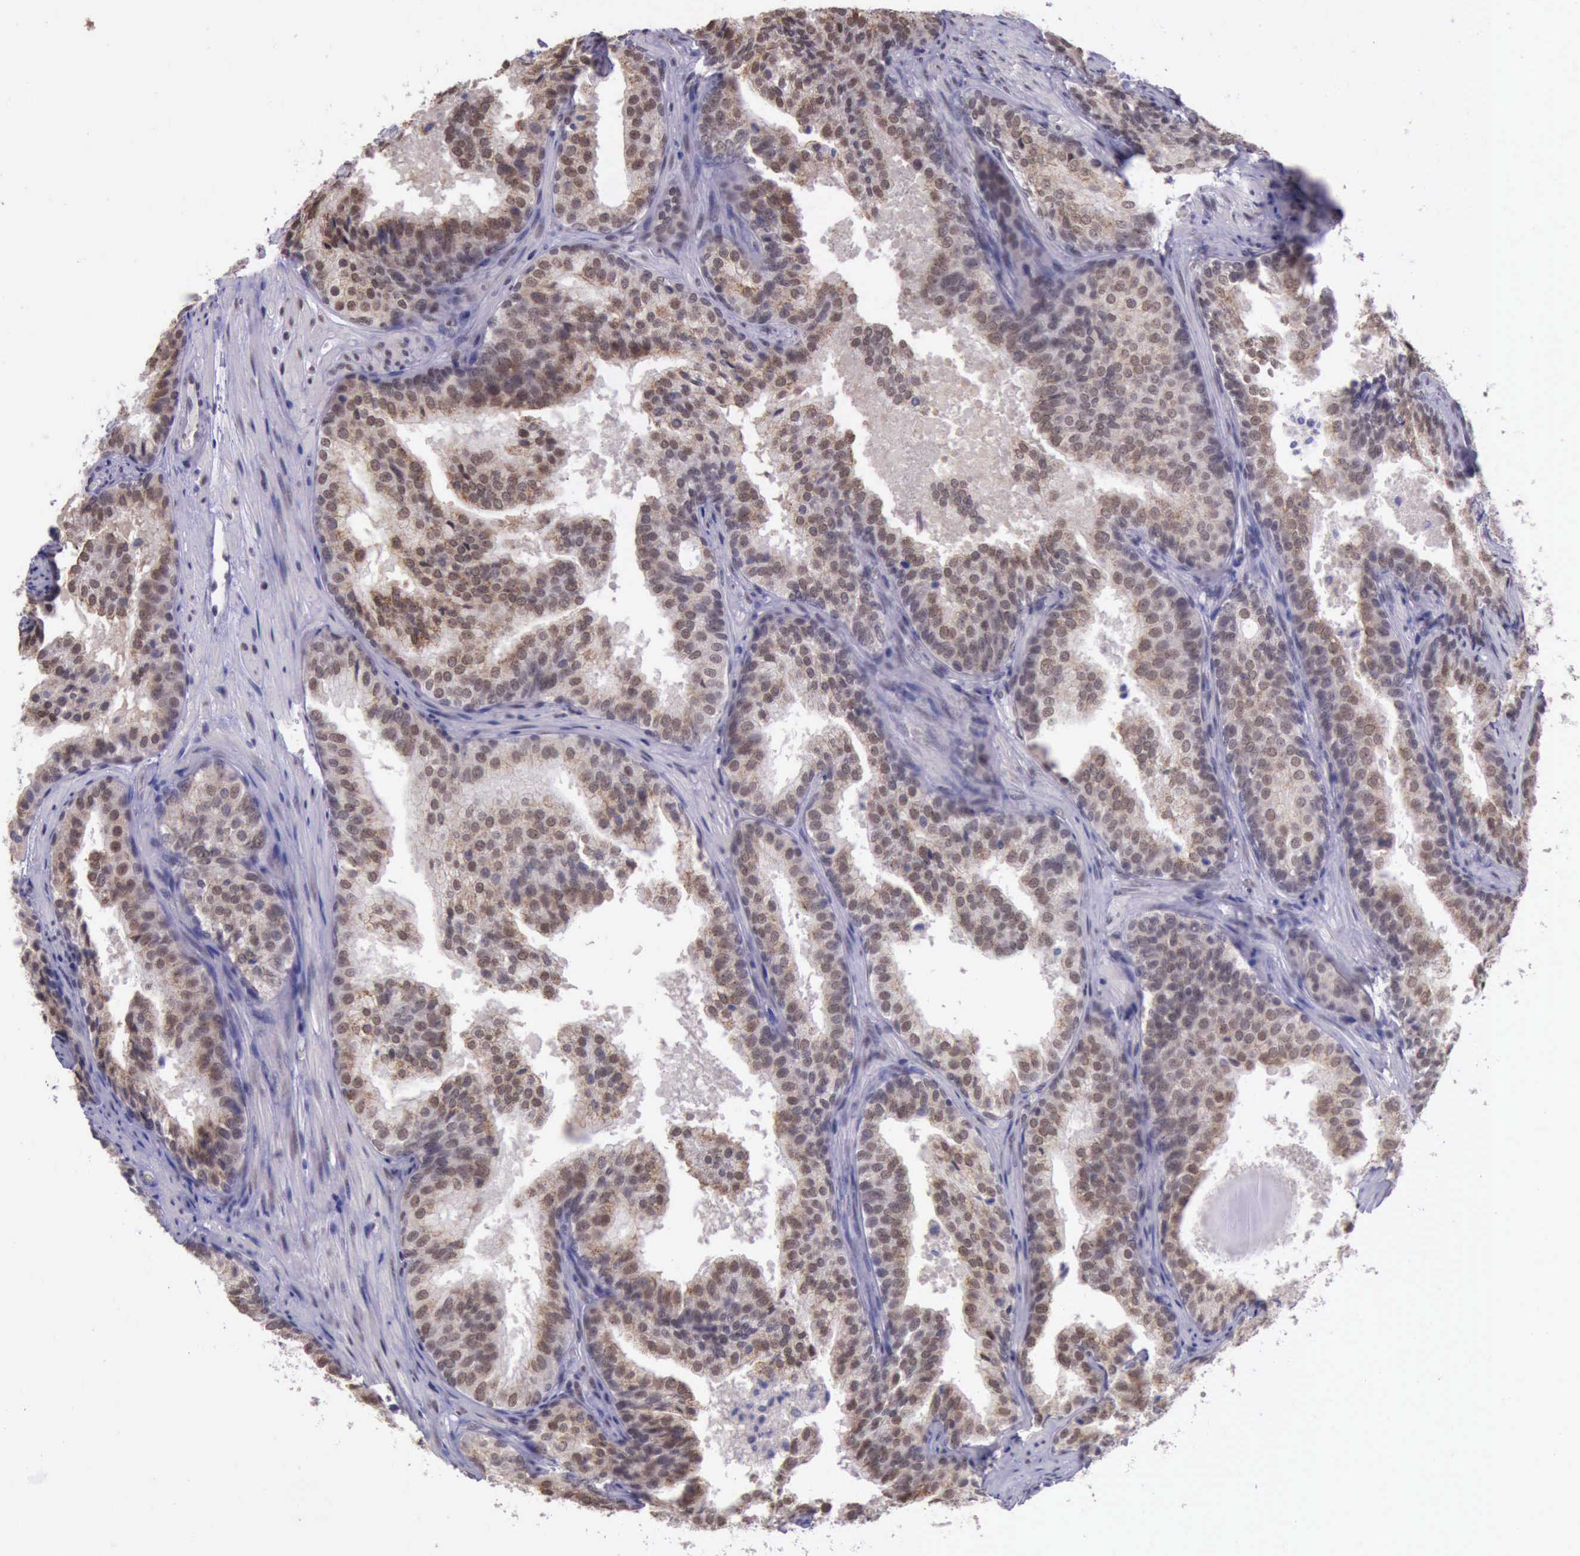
{"staining": {"intensity": "moderate", "quantity": ">75%", "location": "cytoplasmic/membranous,nuclear"}, "tissue": "prostate cancer", "cell_type": "Tumor cells", "image_type": "cancer", "snomed": [{"axis": "morphology", "description": "Adenocarcinoma, Low grade"}, {"axis": "topography", "description": "Prostate"}], "caption": "DAB (3,3'-diaminobenzidine) immunohistochemical staining of human prostate cancer (low-grade adenocarcinoma) demonstrates moderate cytoplasmic/membranous and nuclear protein positivity in about >75% of tumor cells. The staining is performed using DAB brown chromogen to label protein expression. The nuclei are counter-stained blue using hematoxylin.", "gene": "PRPF39", "patient": {"sex": "male", "age": 69}}